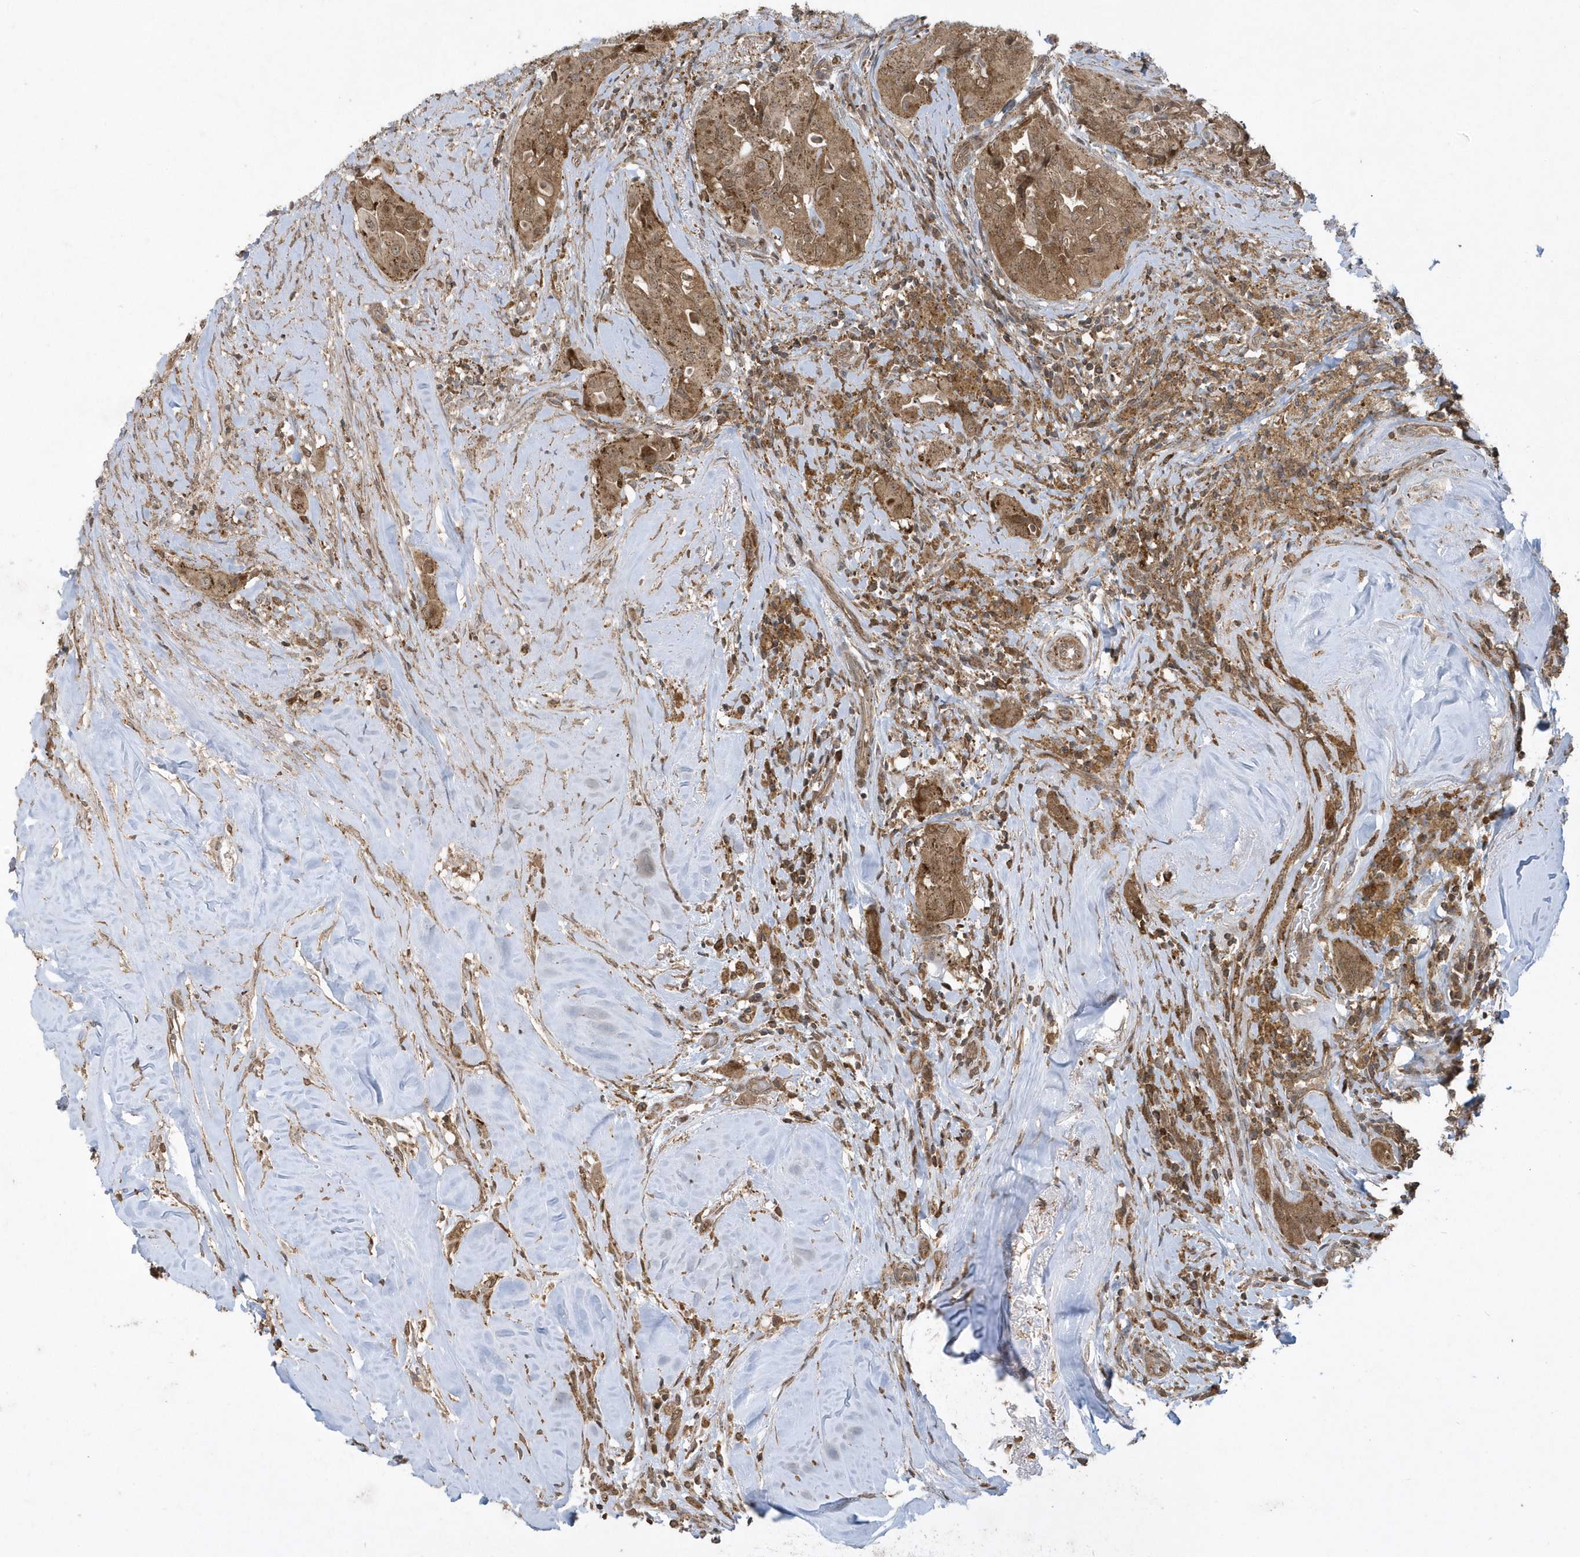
{"staining": {"intensity": "moderate", "quantity": ">75%", "location": "cytoplasmic/membranous"}, "tissue": "thyroid cancer", "cell_type": "Tumor cells", "image_type": "cancer", "snomed": [{"axis": "morphology", "description": "Papillary adenocarcinoma, NOS"}, {"axis": "topography", "description": "Thyroid gland"}], "caption": "A histopathology image showing moderate cytoplasmic/membranous expression in about >75% of tumor cells in papillary adenocarcinoma (thyroid), as visualized by brown immunohistochemical staining.", "gene": "STAMBP", "patient": {"sex": "female", "age": 59}}